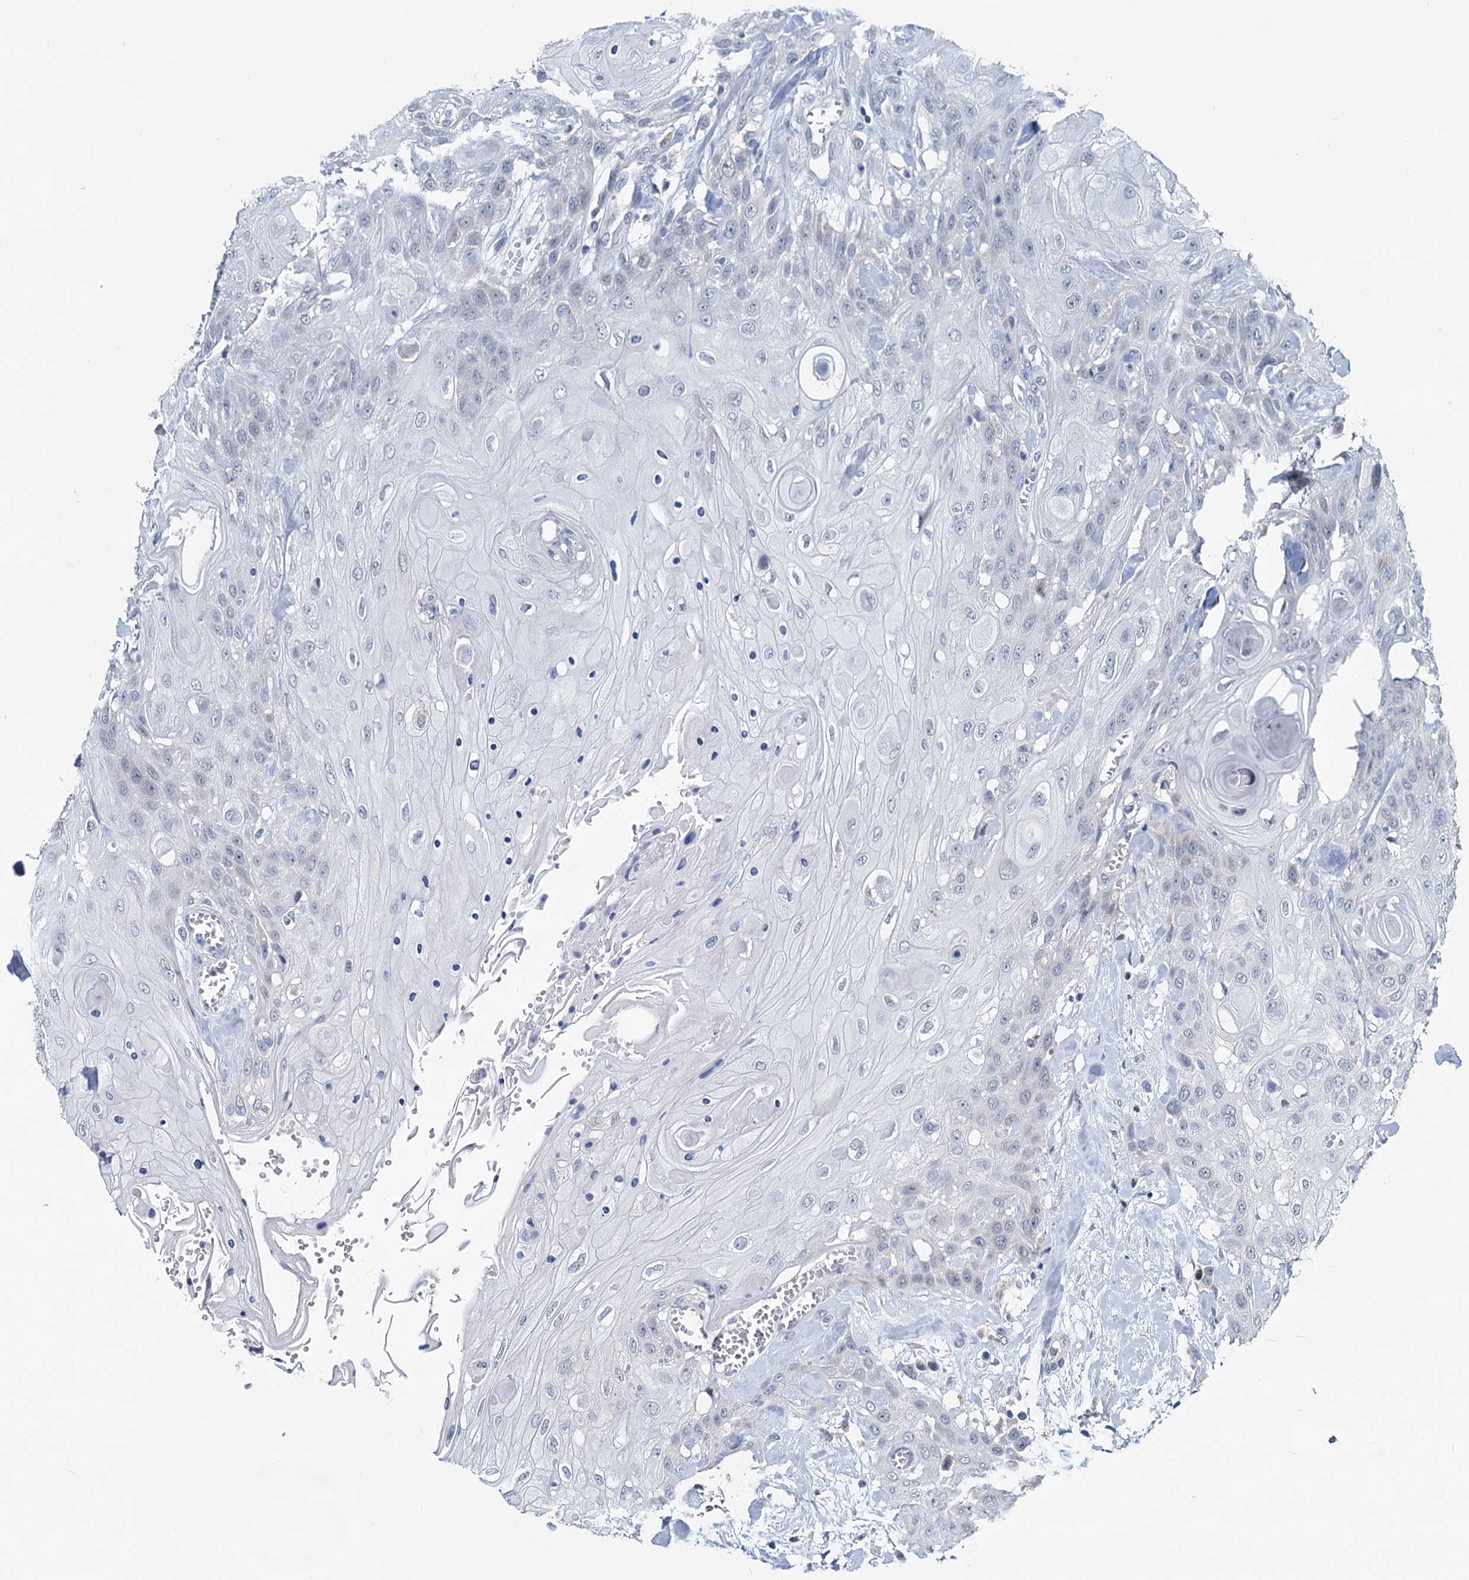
{"staining": {"intensity": "negative", "quantity": "none", "location": "none"}, "tissue": "head and neck cancer", "cell_type": "Tumor cells", "image_type": "cancer", "snomed": [{"axis": "morphology", "description": "Squamous cell carcinoma, NOS"}, {"axis": "topography", "description": "Head-Neck"}], "caption": "A high-resolution photomicrograph shows IHC staining of squamous cell carcinoma (head and neck), which reveals no significant positivity in tumor cells.", "gene": "RITA1", "patient": {"sex": "female", "age": 43}}